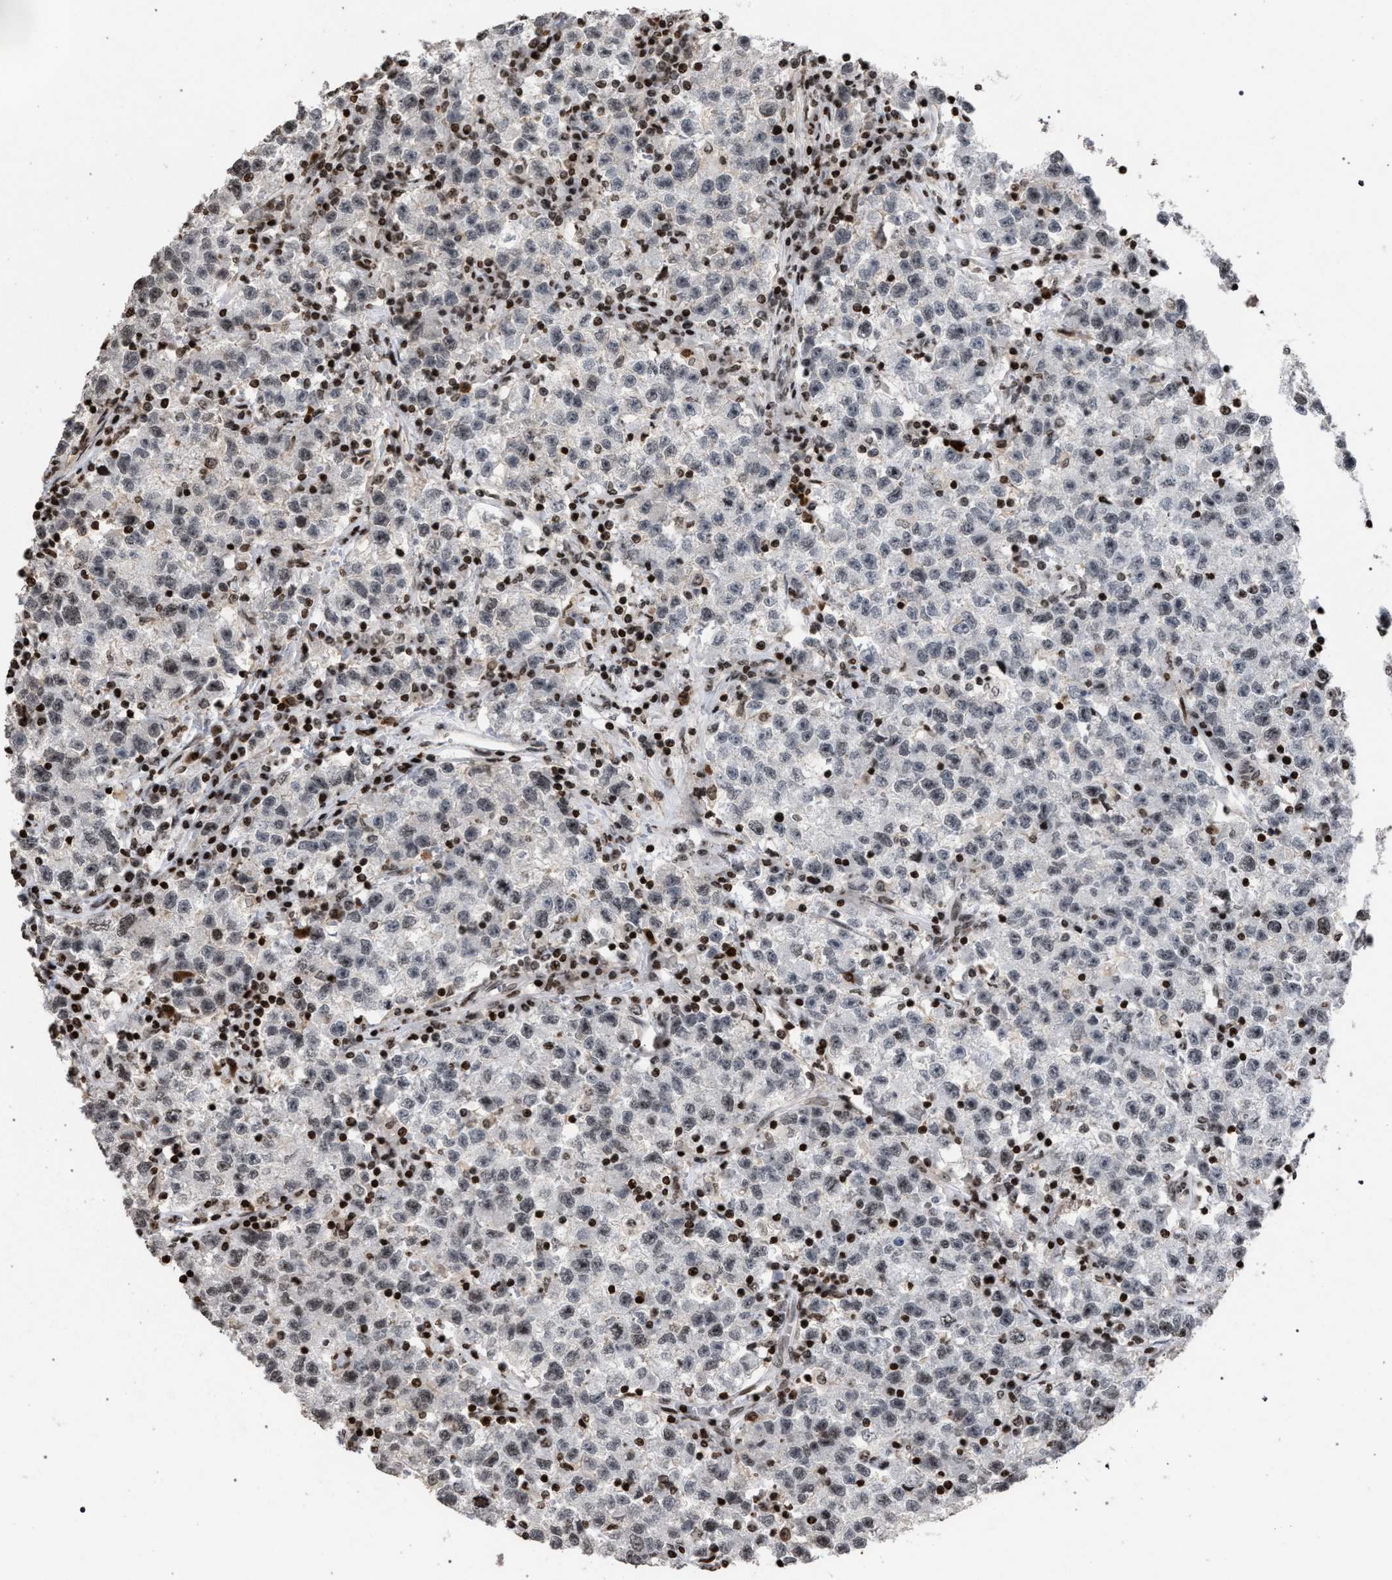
{"staining": {"intensity": "weak", "quantity": "<25%", "location": "nuclear"}, "tissue": "testis cancer", "cell_type": "Tumor cells", "image_type": "cancer", "snomed": [{"axis": "morphology", "description": "Seminoma, NOS"}, {"axis": "topography", "description": "Testis"}], "caption": "A histopathology image of seminoma (testis) stained for a protein reveals no brown staining in tumor cells.", "gene": "FOXD3", "patient": {"sex": "male", "age": 22}}